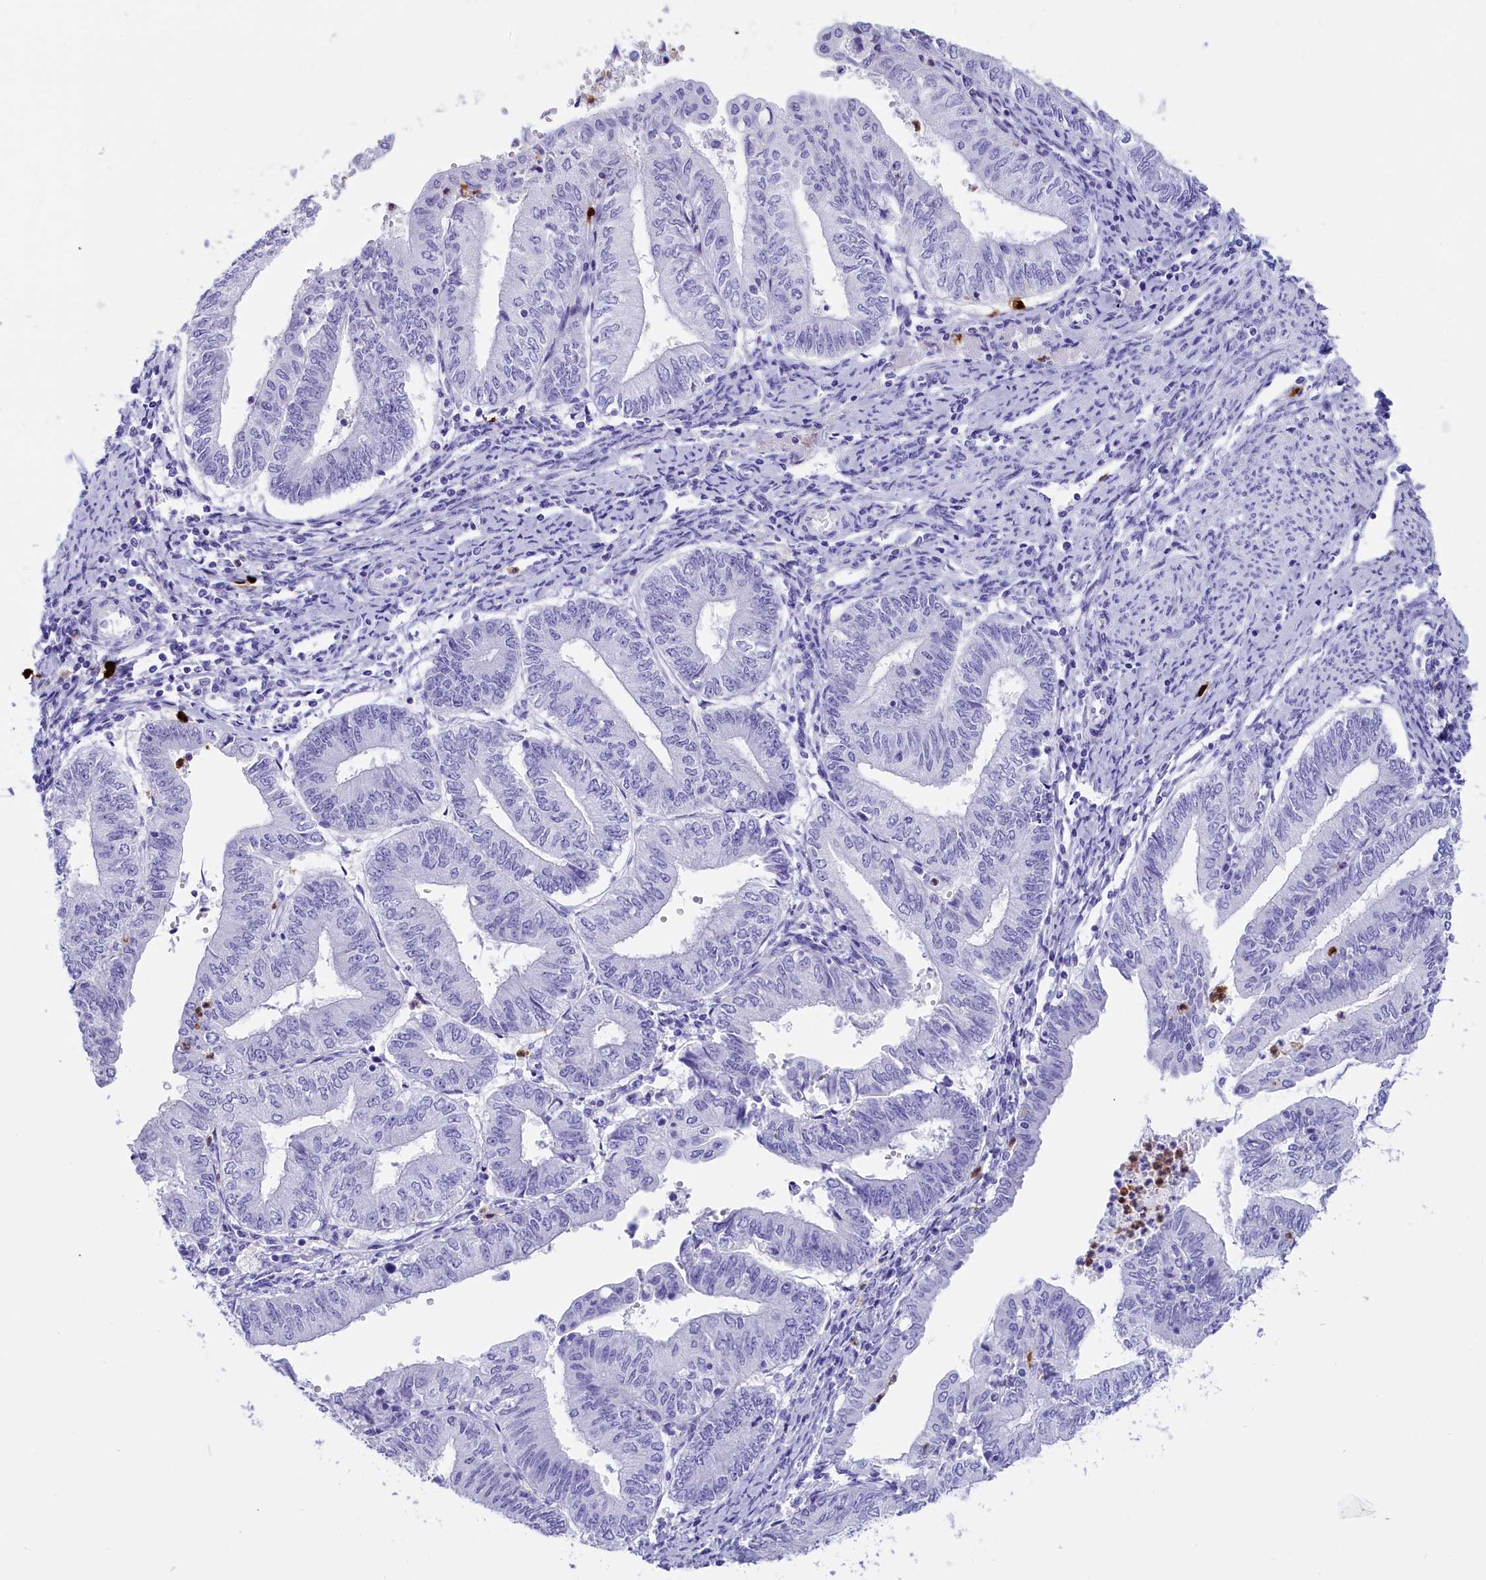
{"staining": {"intensity": "negative", "quantity": "none", "location": "none"}, "tissue": "endometrial cancer", "cell_type": "Tumor cells", "image_type": "cancer", "snomed": [{"axis": "morphology", "description": "Adenocarcinoma, NOS"}, {"axis": "topography", "description": "Endometrium"}], "caption": "Tumor cells are negative for protein expression in human adenocarcinoma (endometrial). (IHC, brightfield microscopy, high magnification).", "gene": "CLC", "patient": {"sex": "female", "age": 66}}